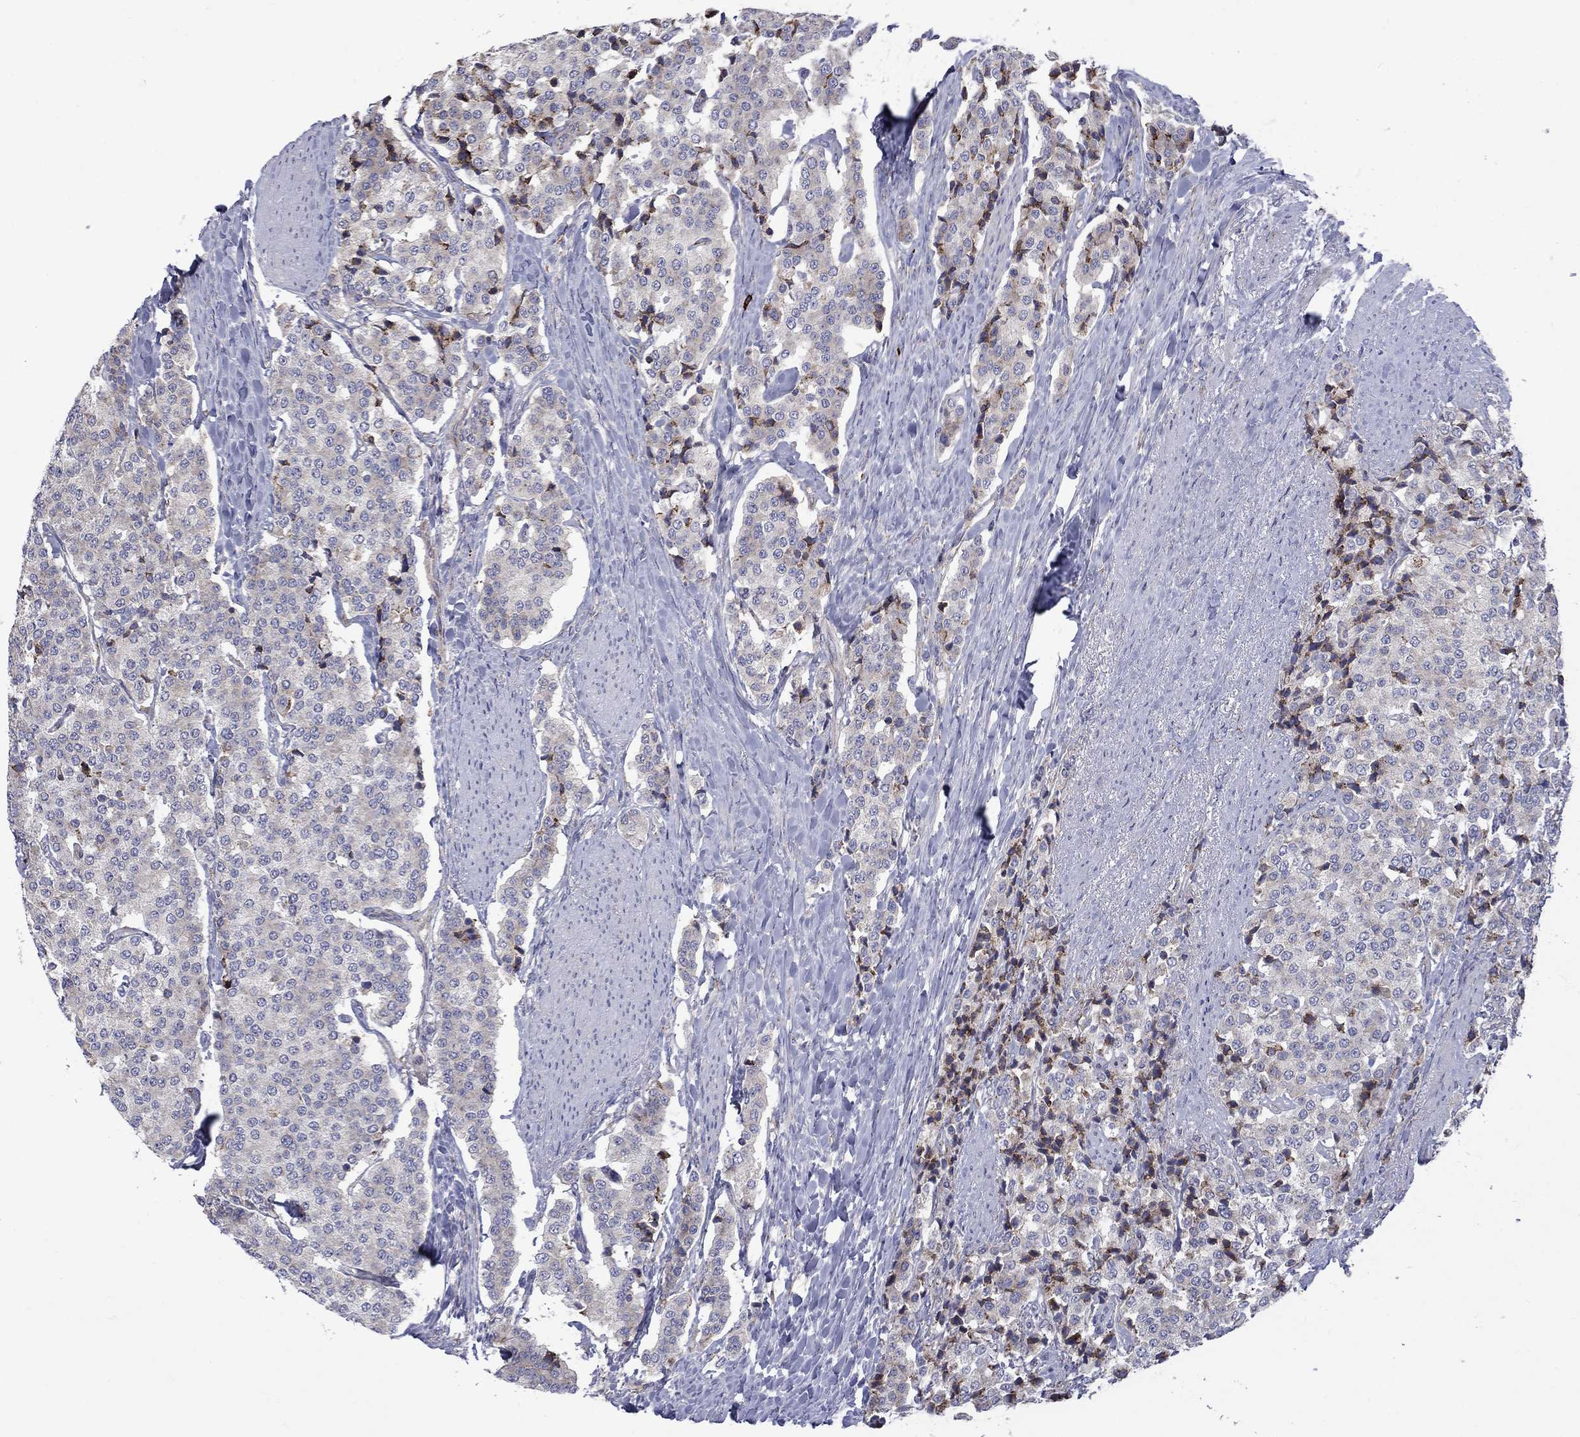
{"staining": {"intensity": "negative", "quantity": "none", "location": "none"}, "tissue": "carcinoid", "cell_type": "Tumor cells", "image_type": "cancer", "snomed": [{"axis": "morphology", "description": "Carcinoid, malignant, NOS"}, {"axis": "topography", "description": "Small intestine"}], "caption": "Protein analysis of carcinoid exhibits no significant staining in tumor cells.", "gene": "ASNS", "patient": {"sex": "female", "age": 58}}